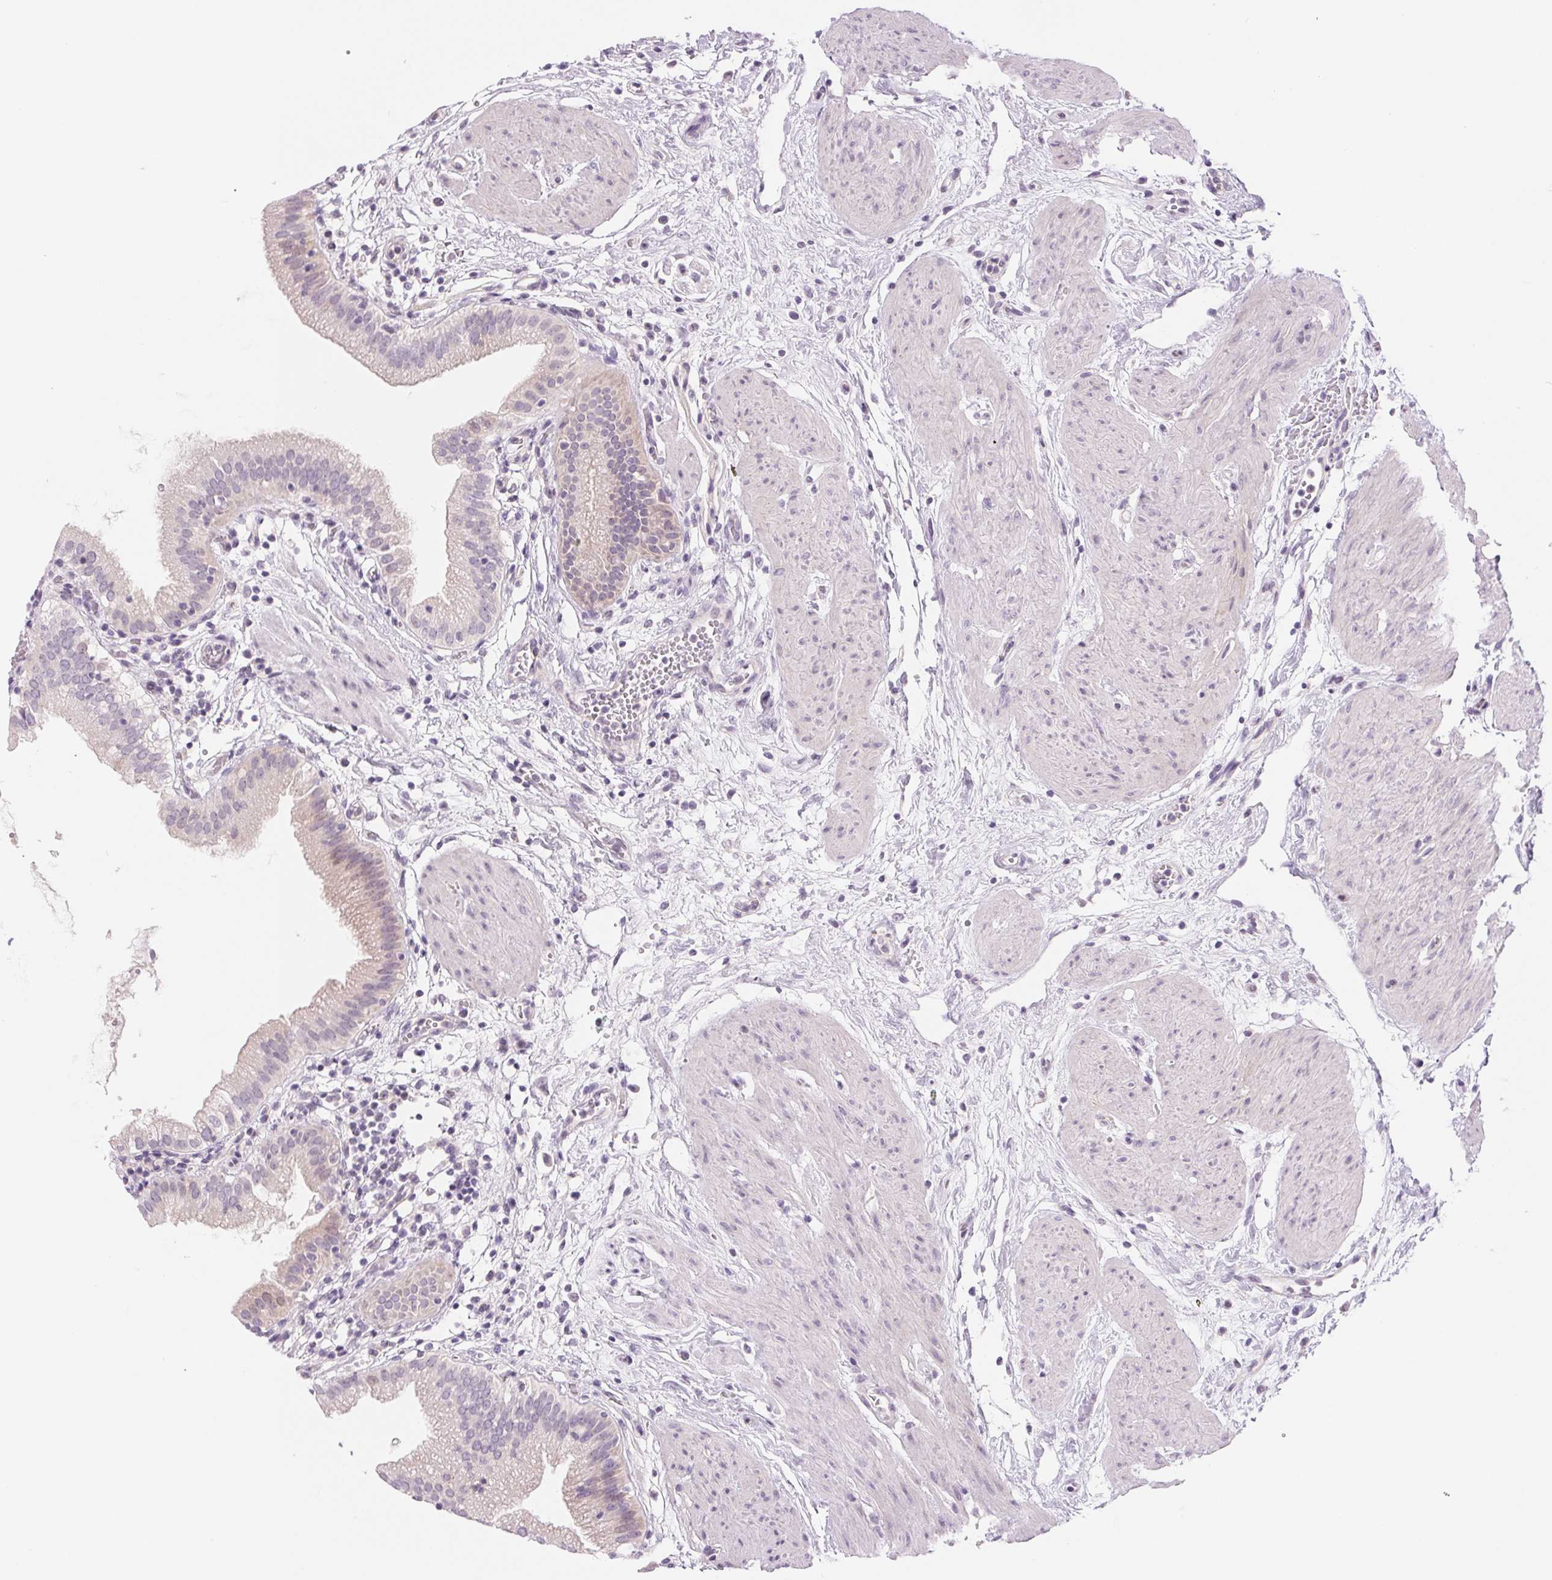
{"staining": {"intensity": "negative", "quantity": "none", "location": "none"}, "tissue": "gallbladder", "cell_type": "Glandular cells", "image_type": "normal", "snomed": [{"axis": "morphology", "description": "Normal tissue, NOS"}, {"axis": "topography", "description": "Gallbladder"}], "caption": "An immunohistochemistry image of normal gallbladder is shown. There is no staining in glandular cells of gallbladder. (DAB (3,3'-diaminobenzidine) immunohistochemistry (IHC) visualized using brightfield microscopy, high magnification).", "gene": "CCDC168", "patient": {"sex": "female", "age": 65}}